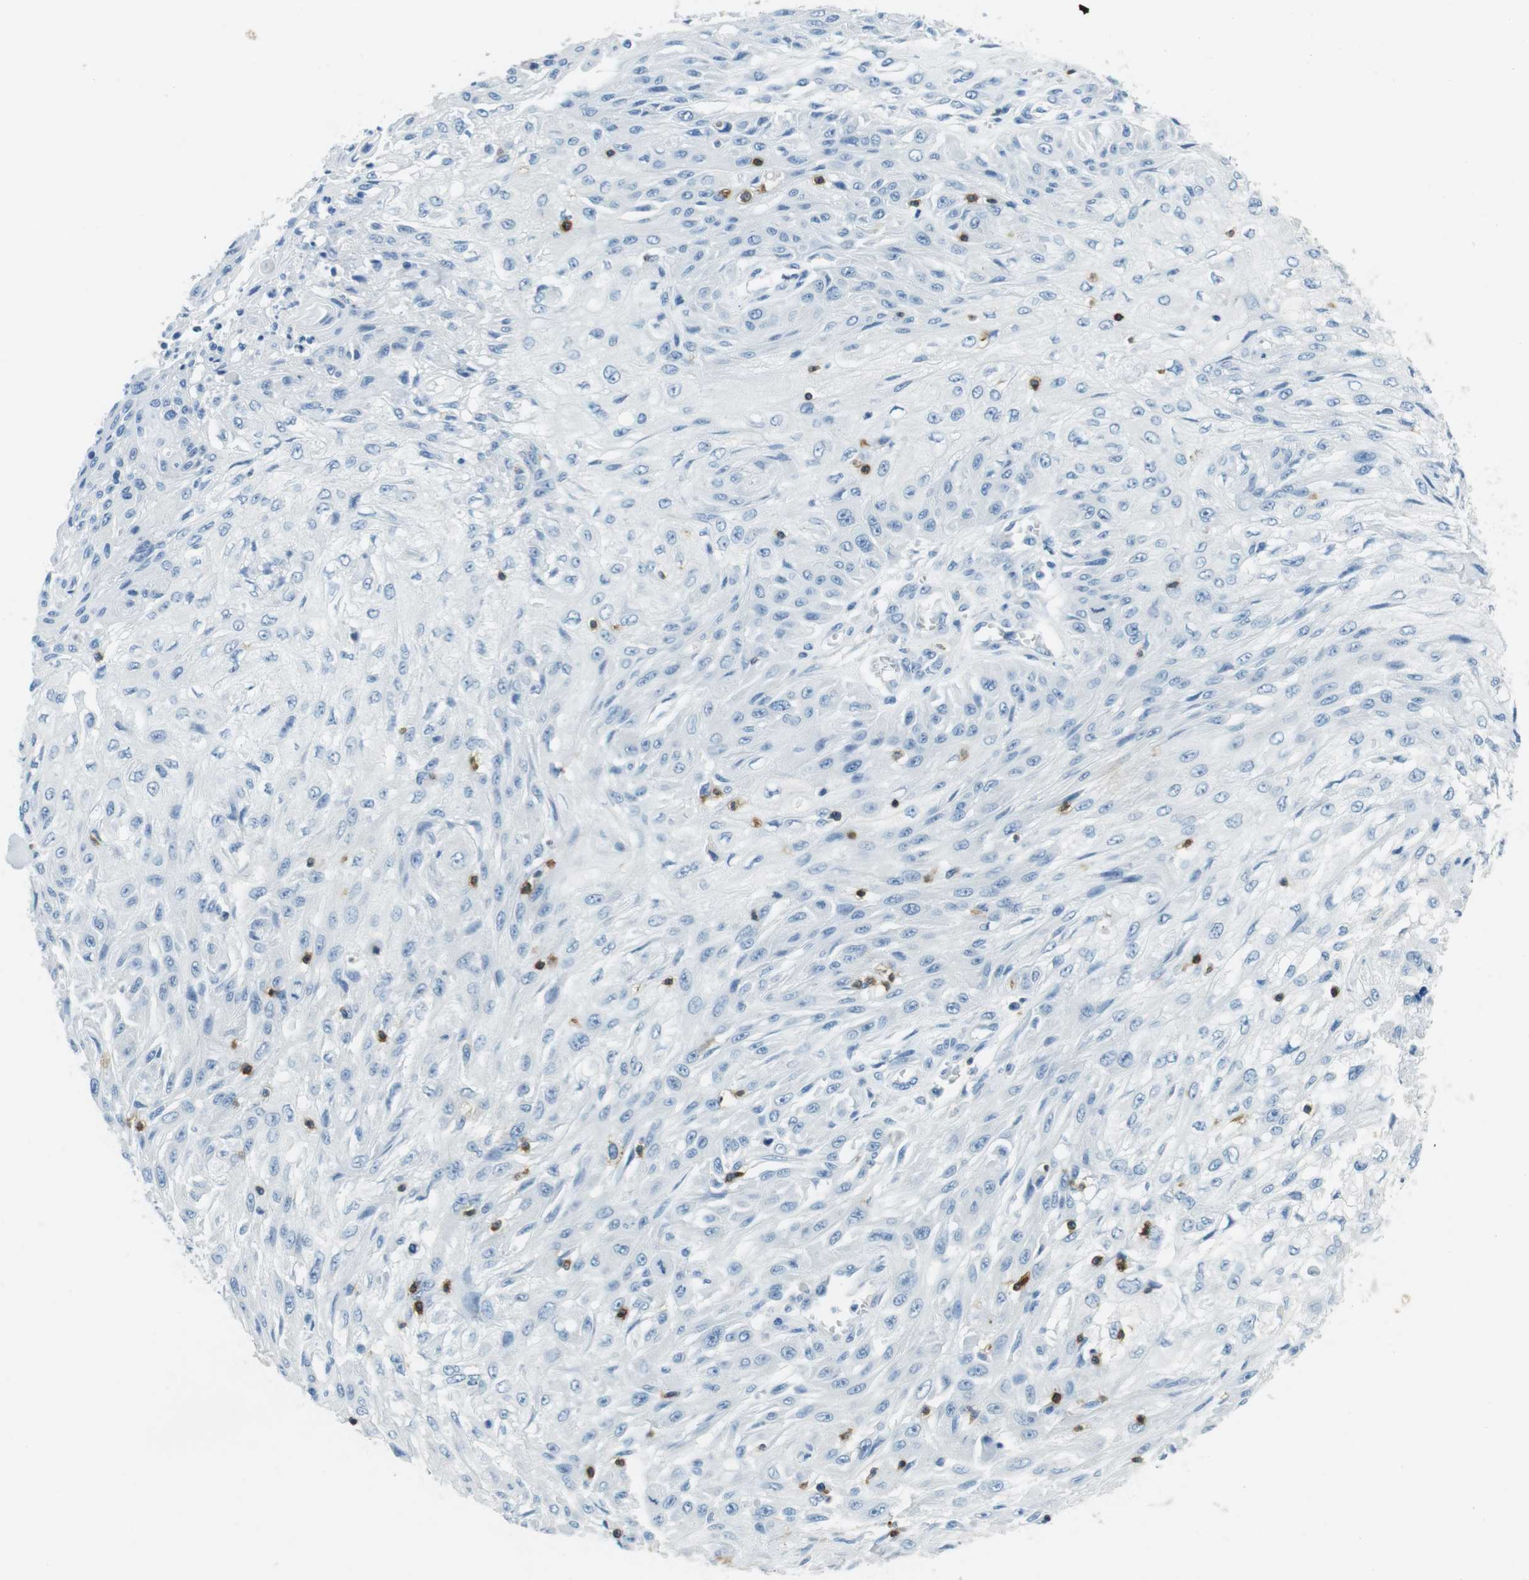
{"staining": {"intensity": "negative", "quantity": "none", "location": "none"}, "tissue": "skin cancer", "cell_type": "Tumor cells", "image_type": "cancer", "snomed": [{"axis": "morphology", "description": "Squamous cell carcinoma, NOS"}, {"axis": "topography", "description": "Skin"}], "caption": "There is no significant positivity in tumor cells of squamous cell carcinoma (skin).", "gene": "LAT", "patient": {"sex": "male", "age": 75}}